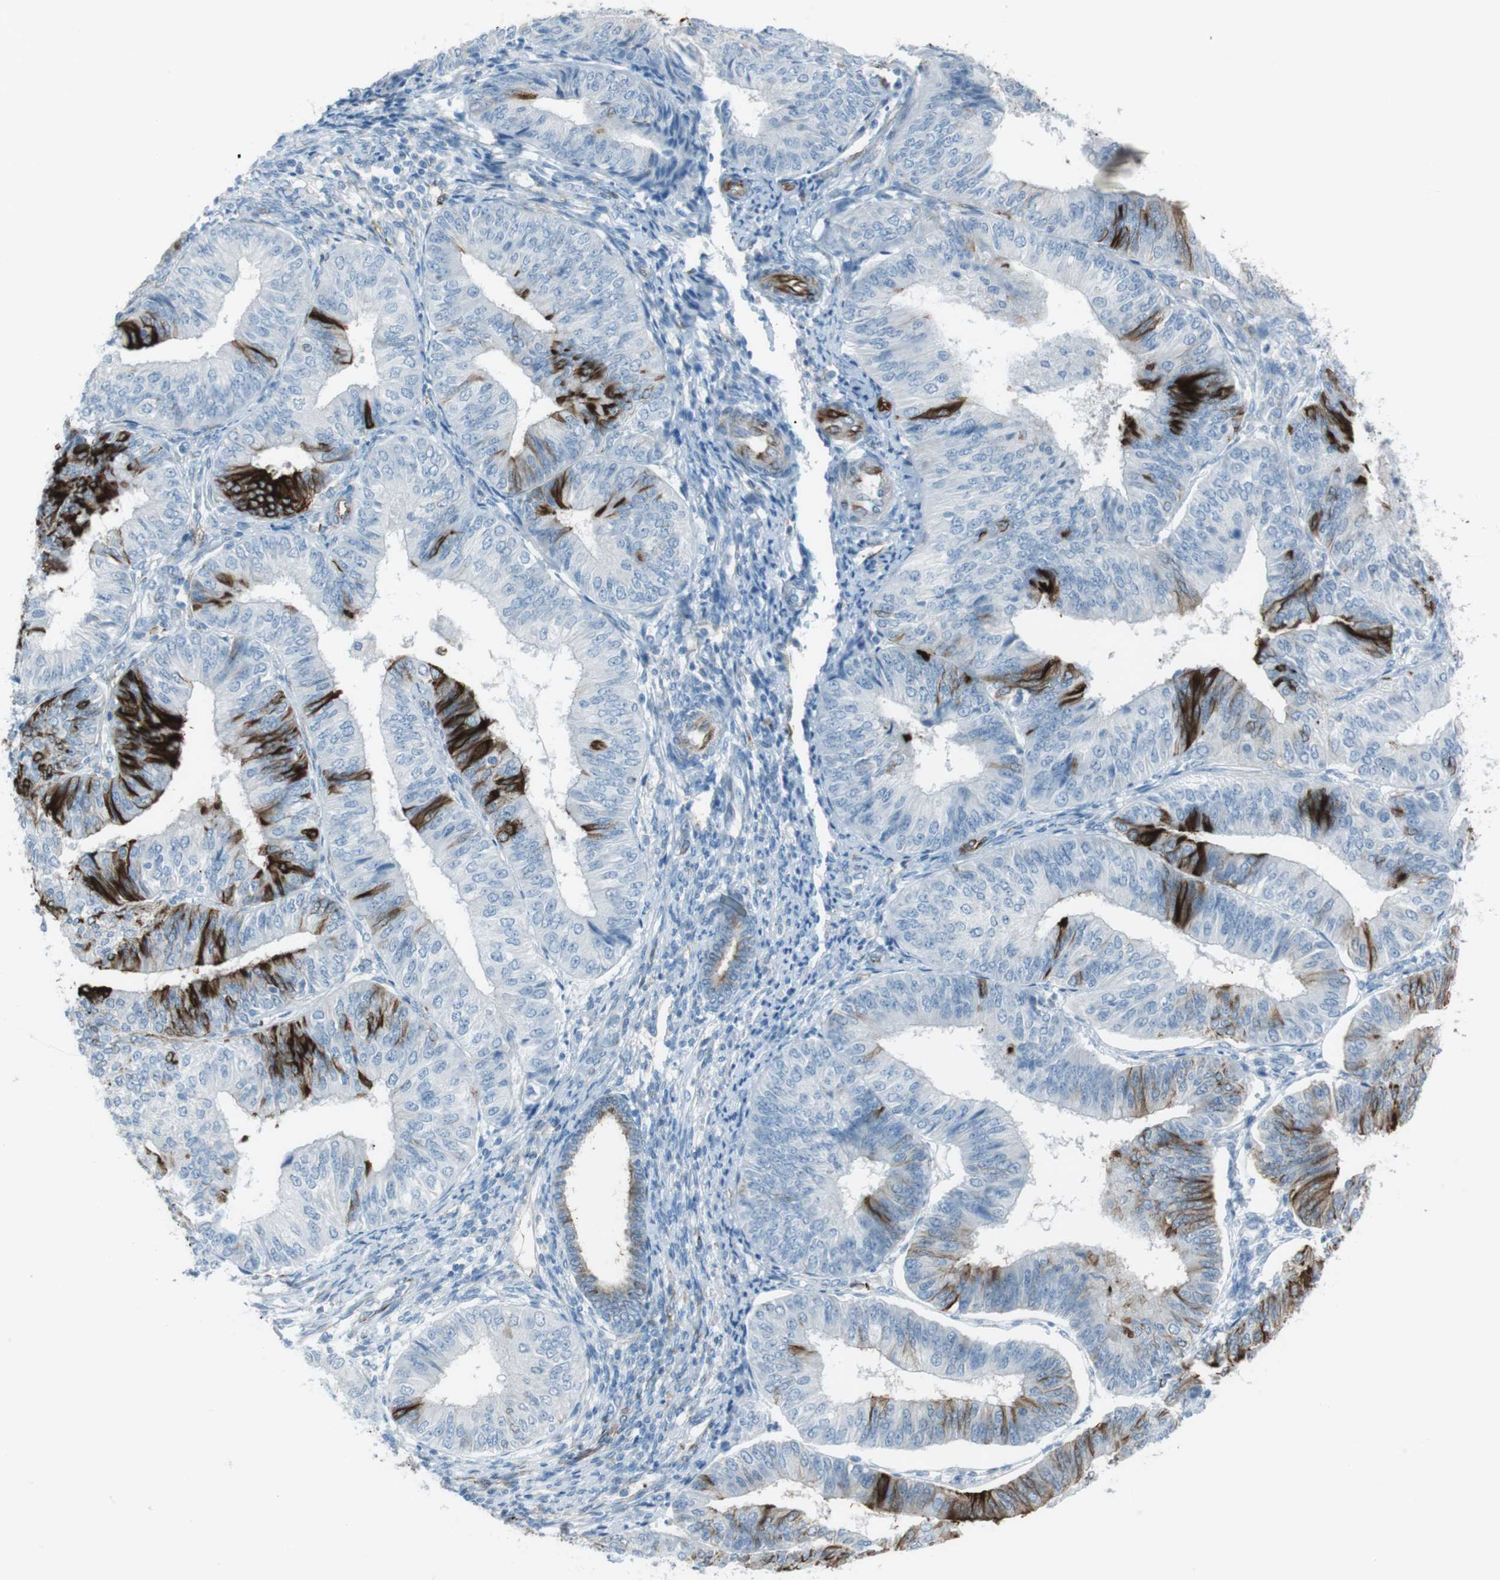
{"staining": {"intensity": "strong", "quantity": "25%-75%", "location": "cytoplasmic/membranous"}, "tissue": "endometrial cancer", "cell_type": "Tumor cells", "image_type": "cancer", "snomed": [{"axis": "morphology", "description": "Adenocarcinoma, NOS"}, {"axis": "topography", "description": "Endometrium"}], "caption": "Adenocarcinoma (endometrial) stained with DAB (3,3'-diaminobenzidine) IHC shows high levels of strong cytoplasmic/membranous expression in about 25%-75% of tumor cells.", "gene": "TUBB2A", "patient": {"sex": "female", "age": 58}}